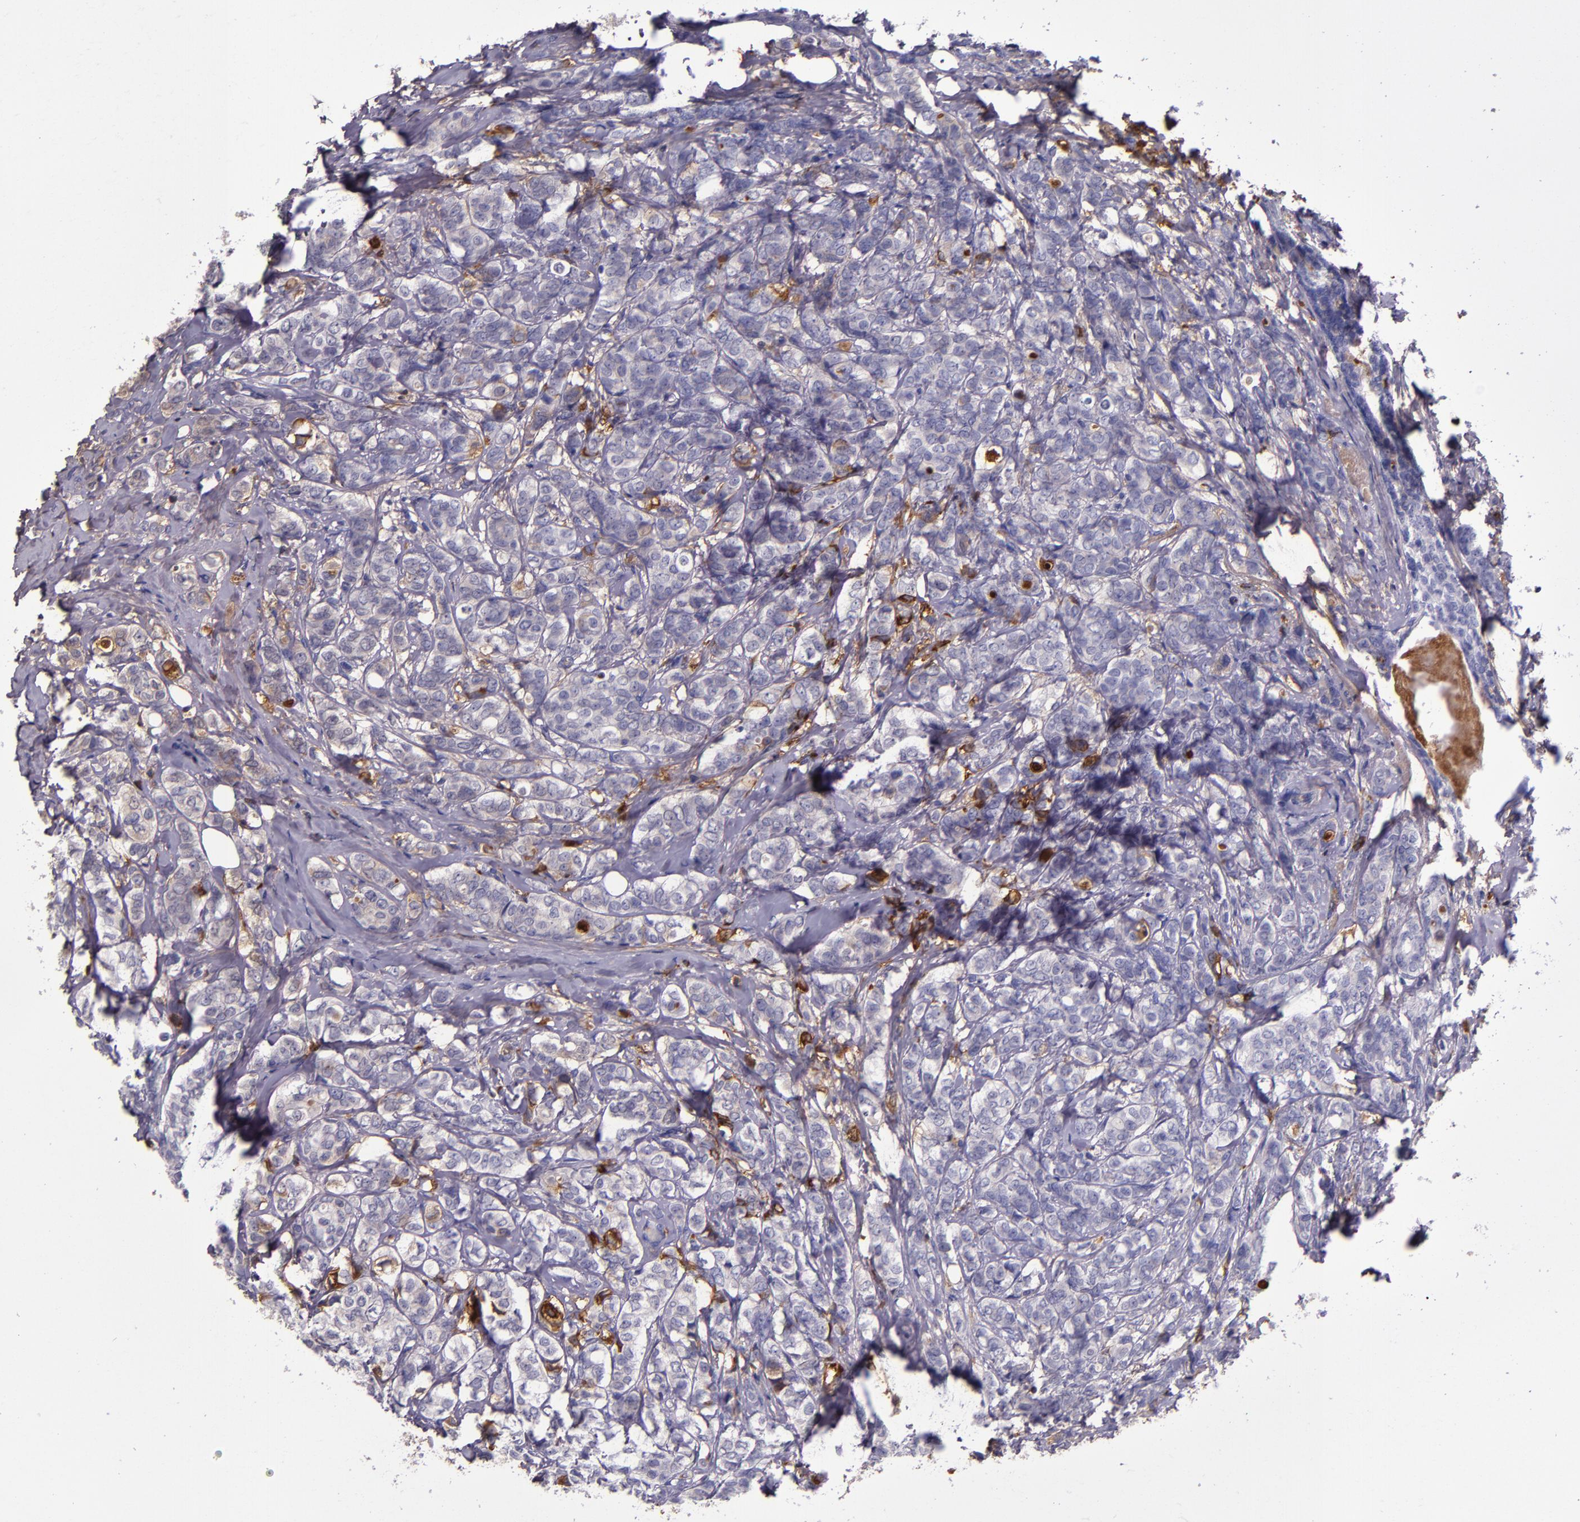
{"staining": {"intensity": "negative", "quantity": "none", "location": "none"}, "tissue": "breast cancer", "cell_type": "Tumor cells", "image_type": "cancer", "snomed": [{"axis": "morphology", "description": "Lobular carcinoma"}, {"axis": "topography", "description": "Breast"}], "caption": "The histopathology image demonstrates no significant staining in tumor cells of breast cancer.", "gene": "CLEC3B", "patient": {"sex": "female", "age": 60}}